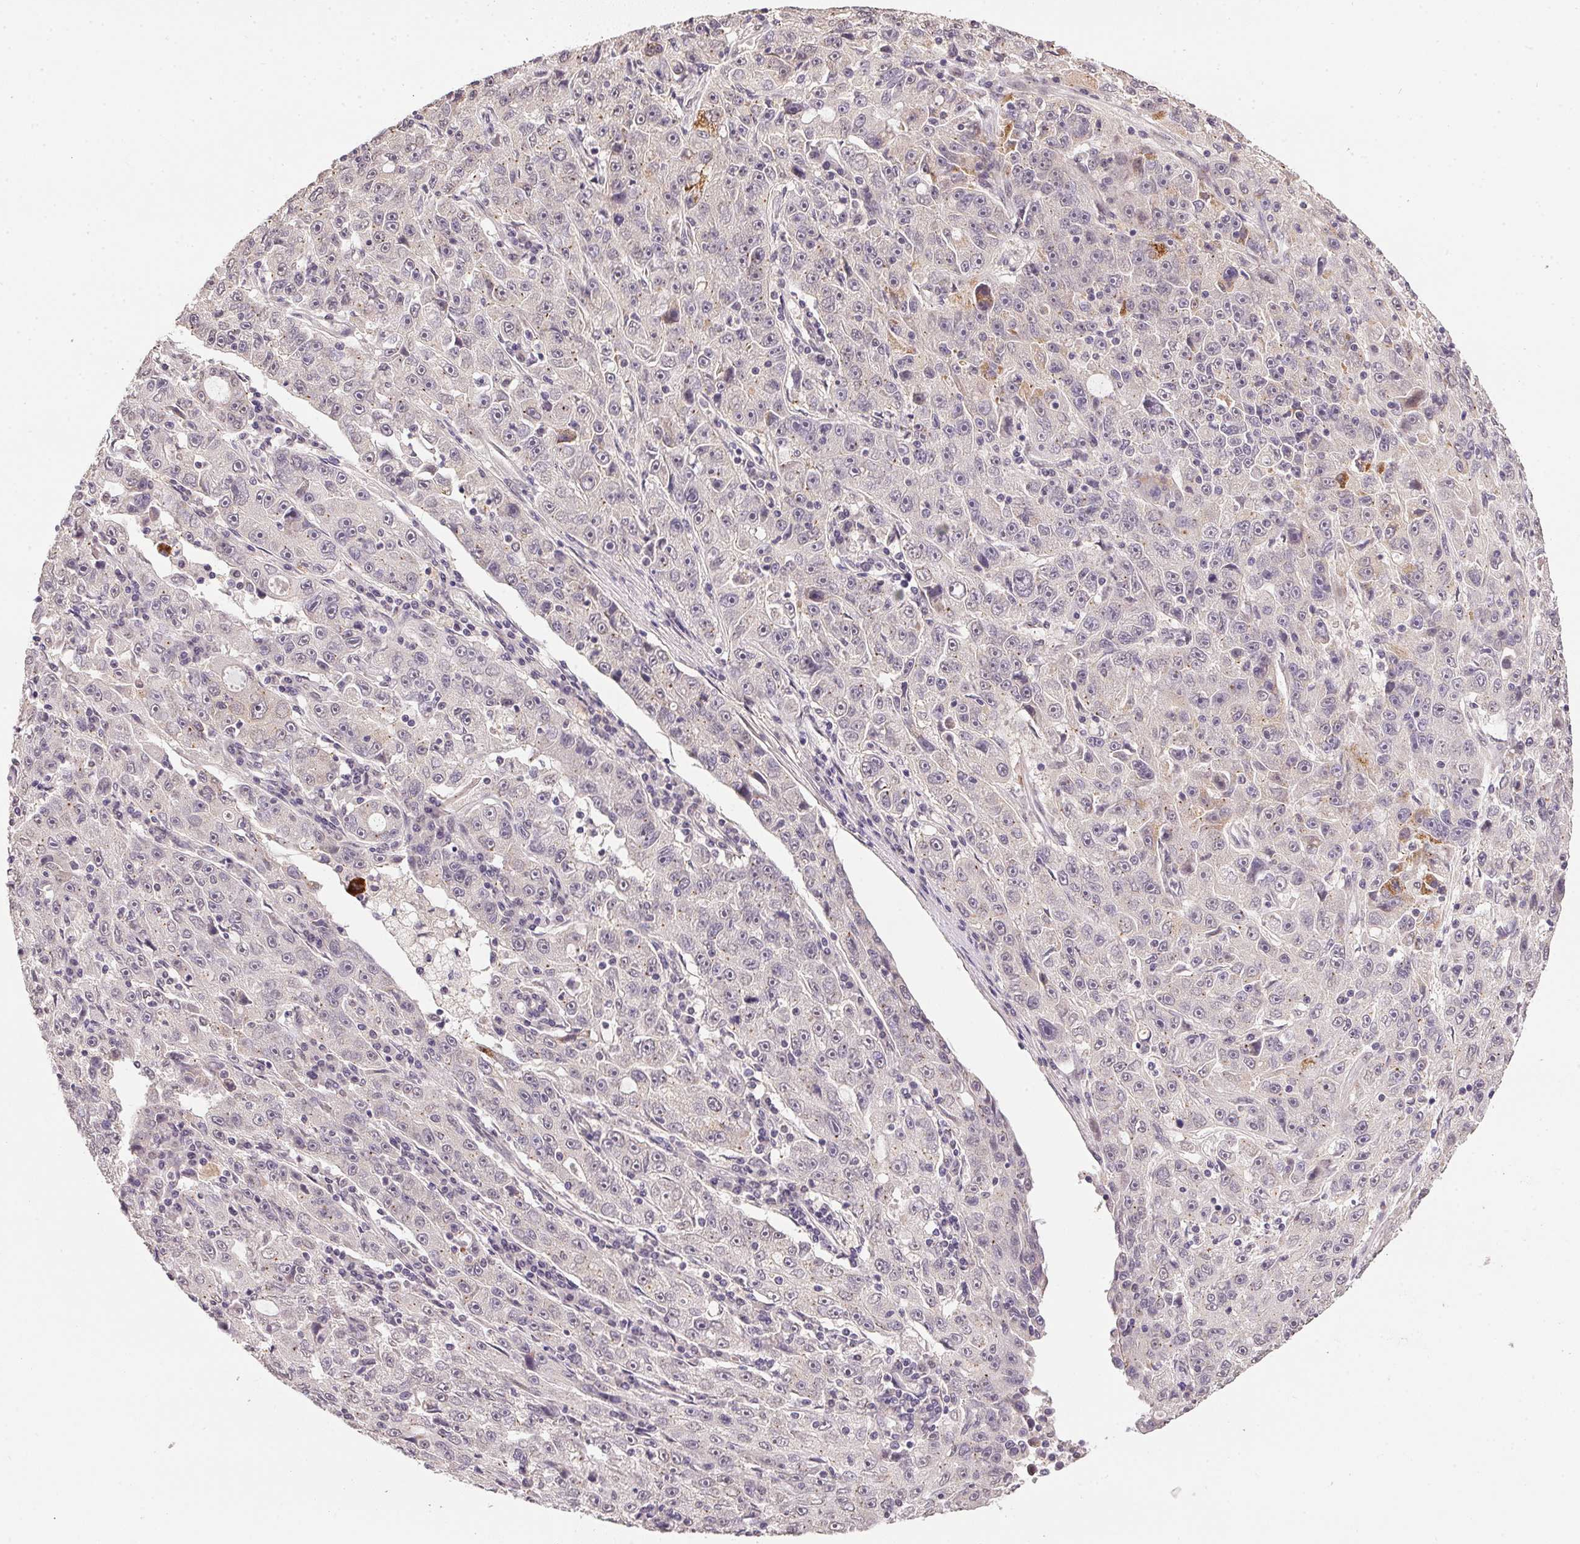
{"staining": {"intensity": "moderate", "quantity": "<25%", "location": "cytoplasmic/membranous"}, "tissue": "lung cancer", "cell_type": "Tumor cells", "image_type": "cancer", "snomed": [{"axis": "morphology", "description": "Normal morphology"}, {"axis": "morphology", "description": "Adenocarcinoma, NOS"}, {"axis": "topography", "description": "Lymph node"}, {"axis": "topography", "description": "Lung"}], "caption": "Adenocarcinoma (lung) stained for a protein displays moderate cytoplasmic/membranous positivity in tumor cells. The protein is stained brown, and the nuclei are stained in blue (DAB IHC with brightfield microscopy, high magnification).", "gene": "PPP4R4", "patient": {"sex": "female", "age": 57}}